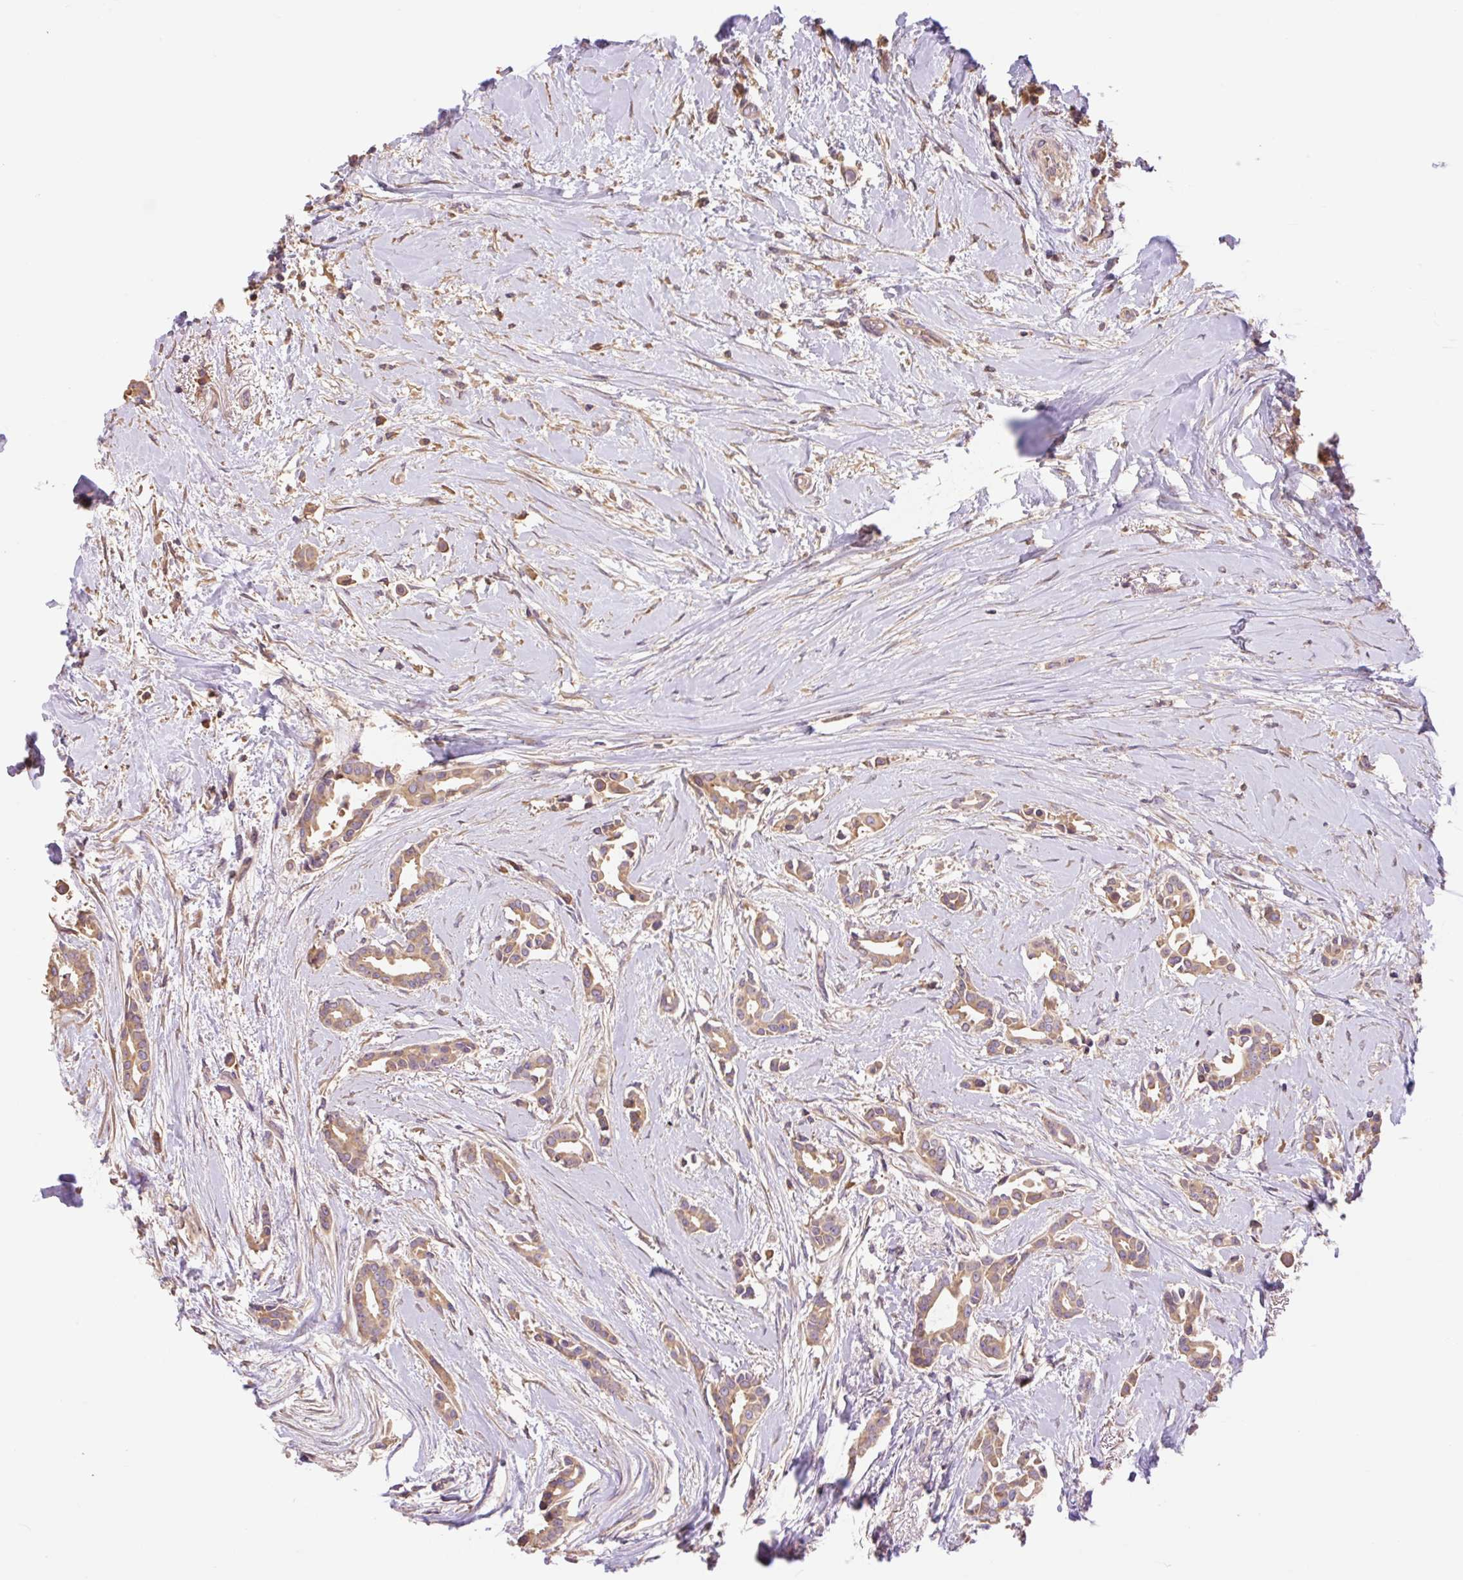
{"staining": {"intensity": "moderate", "quantity": ">75%", "location": "cytoplasmic/membranous"}, "tissue": "breast cancer", "cell_type": "Tumor cells", "image_type": "cancer", "snomed": [{"axis": "morphology", "description": "Duct carcinoma"}, {"axis": "topography", "description": "Breast"}], "caption": "Immunohistochemistry image of neoplastic tissue: human breast cancer stained using IHC demonstrates medium levels of moderate protein expression localized specifically in the cytoplasmic/membranous of tumor cells, appearing as a cytoplasmic/membranous brown color.", "gene": "DESI1", "patient": {"sex": "female", "age": 64}}